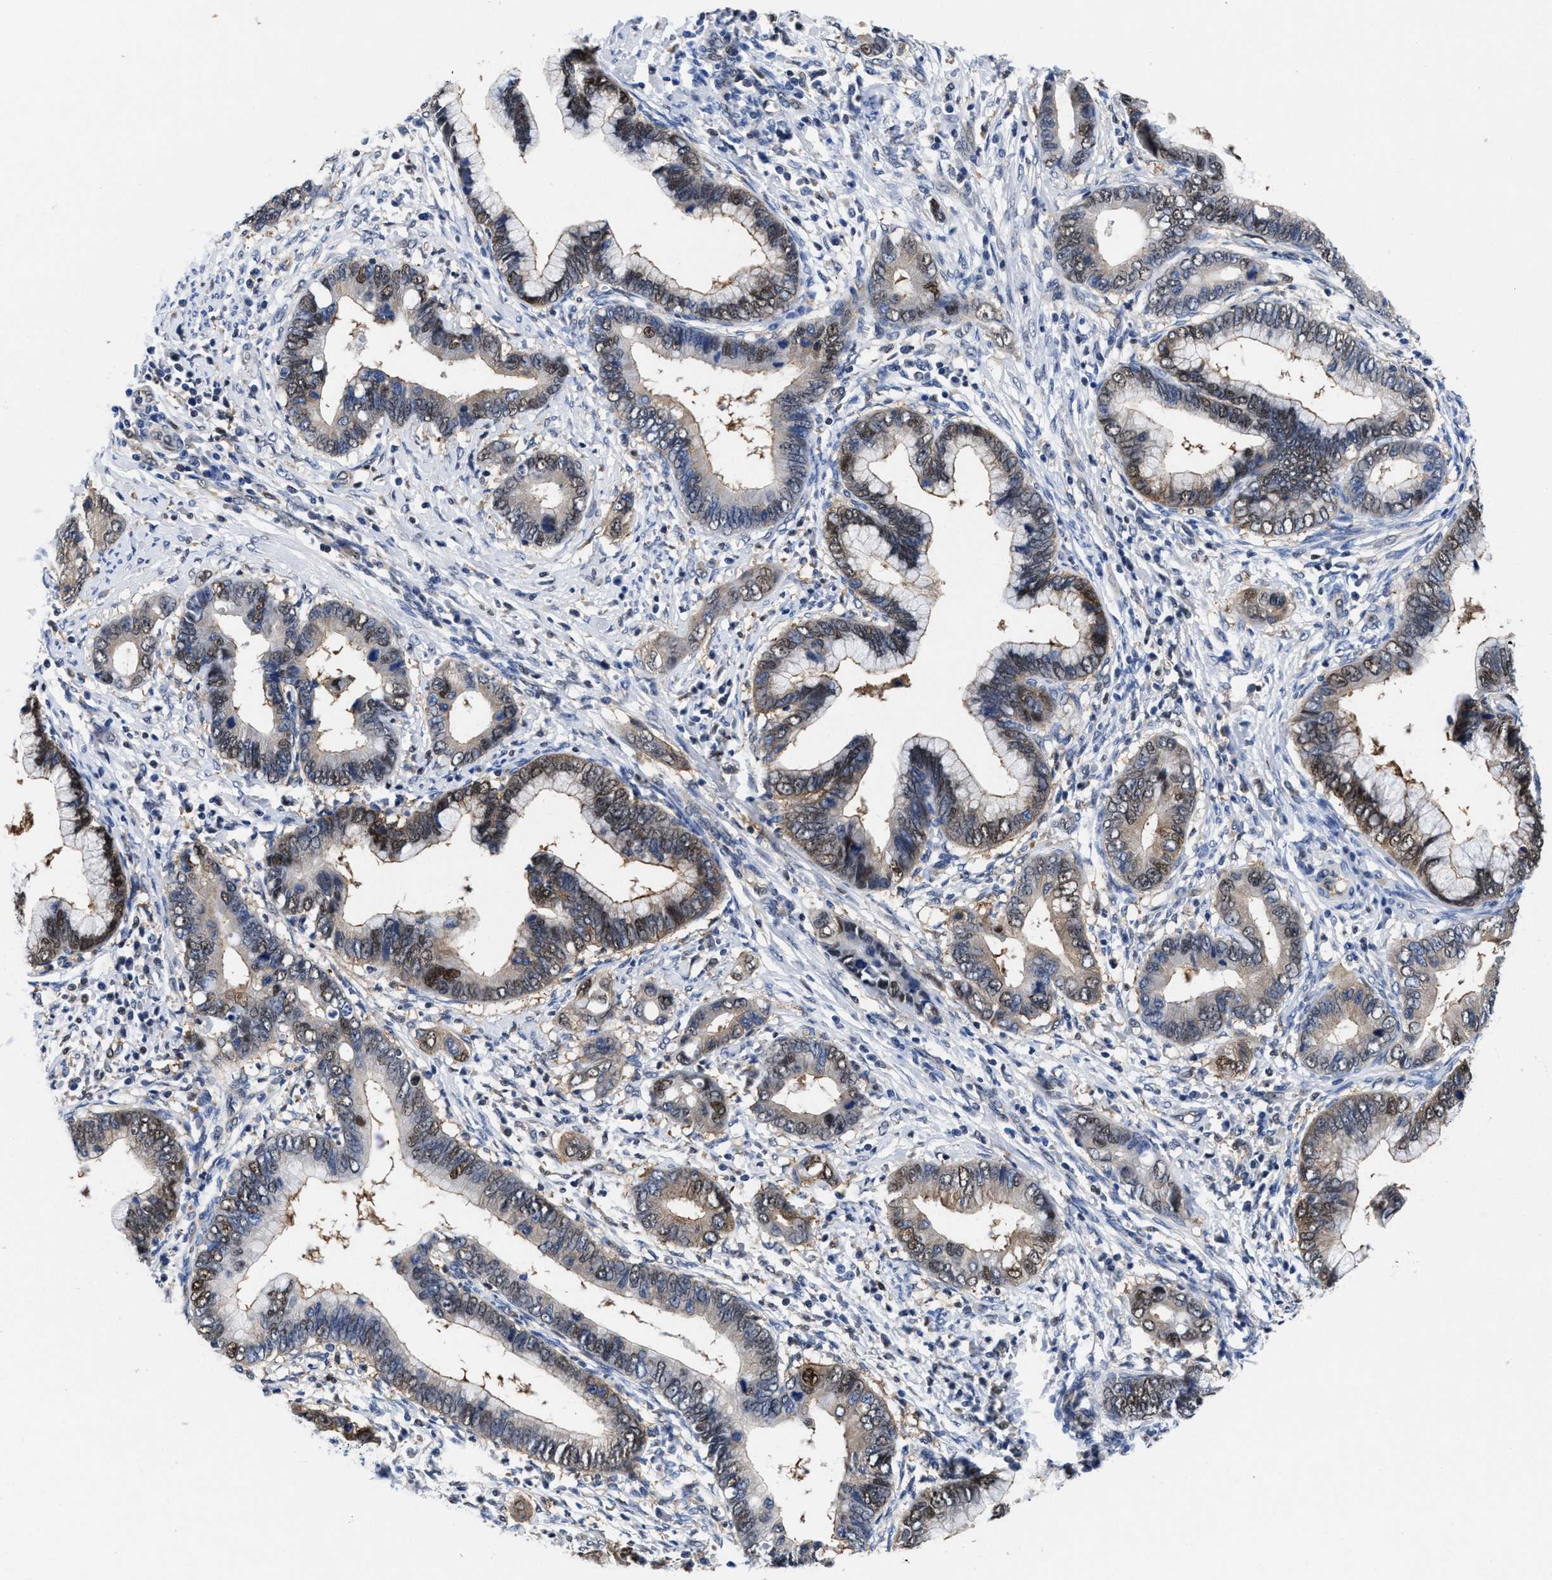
{"staining": {"intensity": "weak", "quantity": ">75%", "location": "cytoplasmic/membranous,nuclear"}, "tissue": "cervical cancer", "cell_type": "Tumor cells", "image_type": "cancer", "snomed": [{"axis": "morphology", "description": "Adenocarcinoma, NOS"}, {"axis": "topography", "description": "Cervix"}], "caption": "Adenocarcinoma (cervical) stained with immunohistochemistry demonstrates weak cytoplasmic/membranous and nuclear positivity in about >75% of tumor cells.", "gene": "ACLY", "patient": {"sex": "female", "age": 44}}